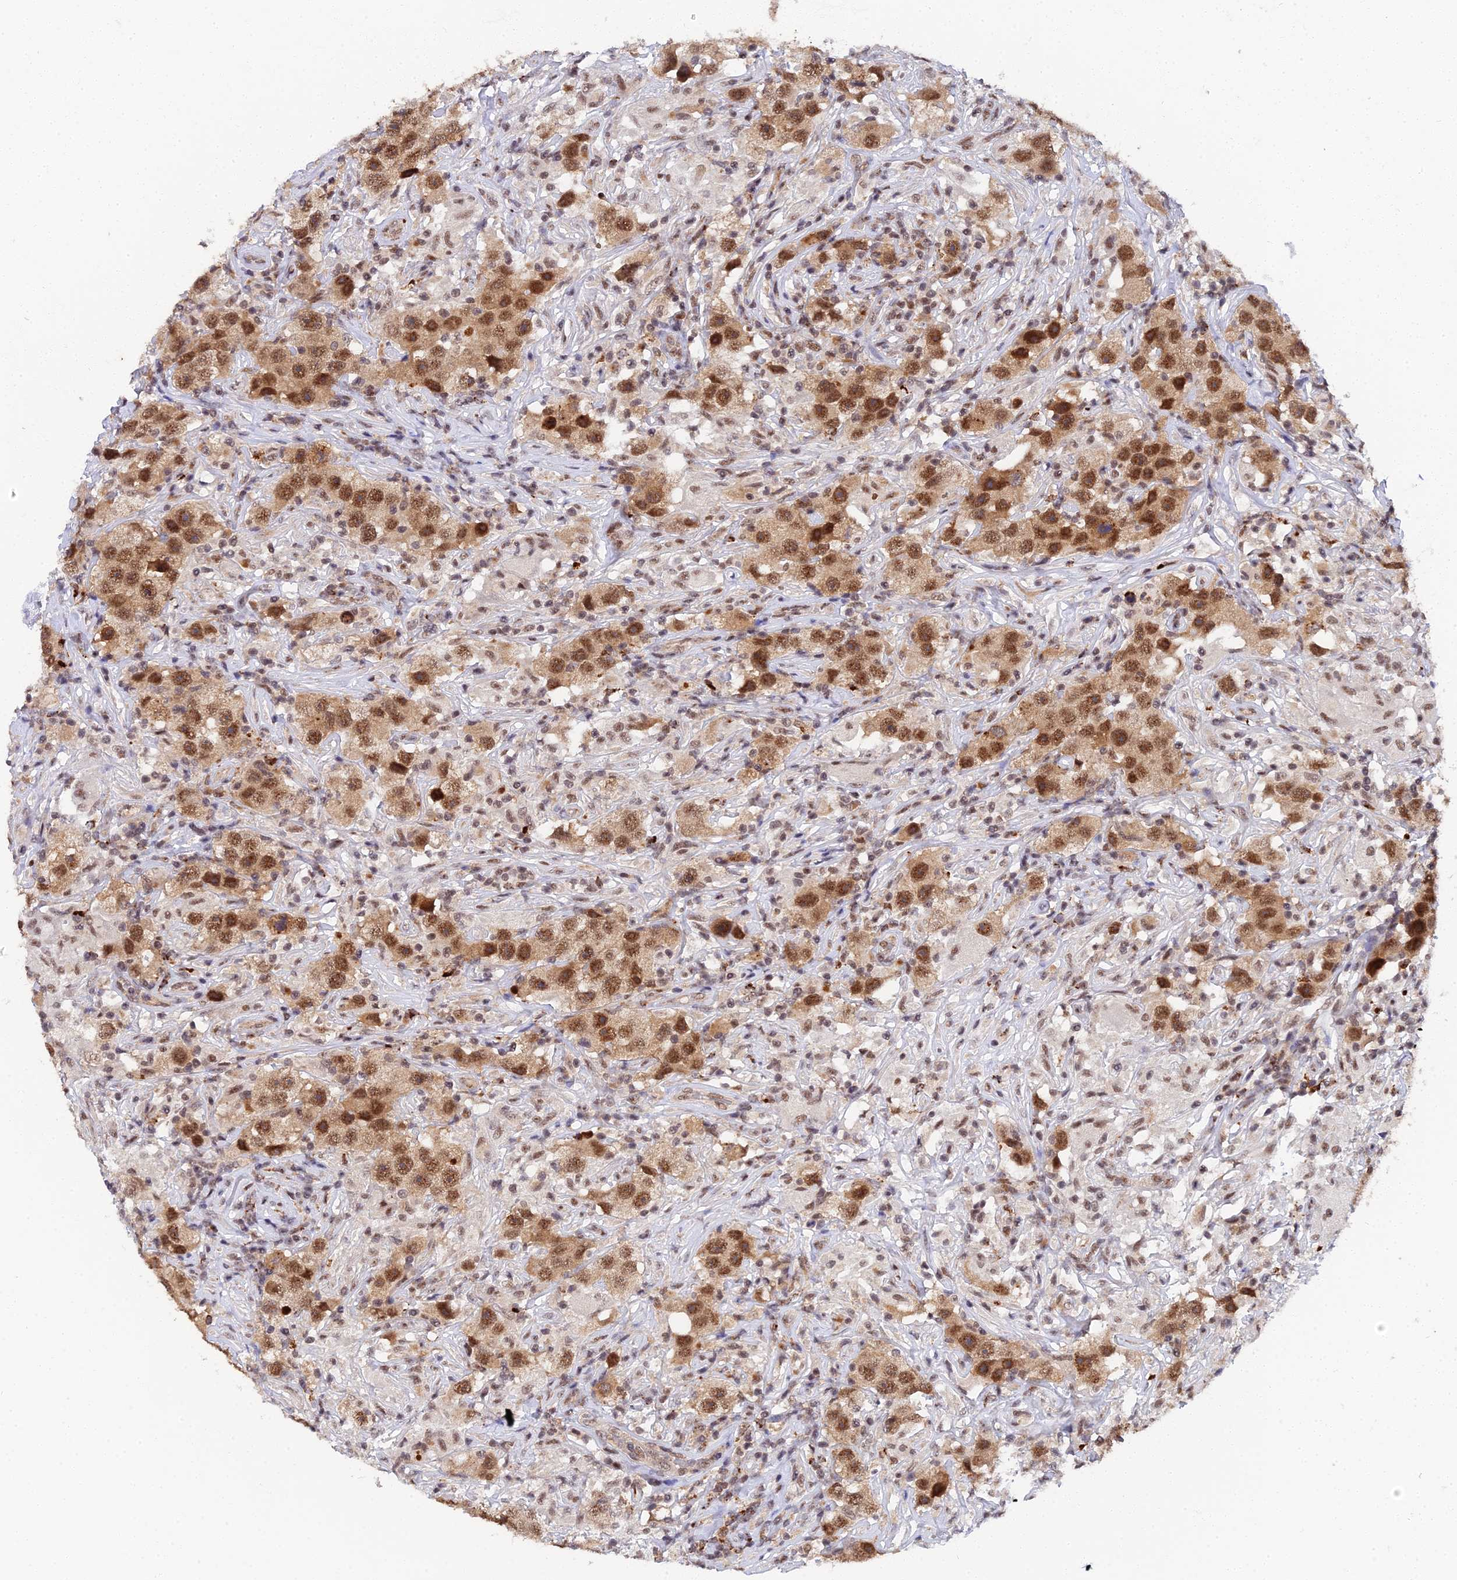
{"staining": {"intensity": "strong", "quantity": ">75%", "location": "nuclear"}, "tissue": "testis cancer", "cell_type": "Tumor cells", "image_type": "cancer", "snomed": [{"axis": "morphology", "description": "Seminoma, NOS"}, {"axis": "topography", "description": "Testis"}], "caption": "About >75% of tumor cells in human testis cancer demonstrate strong nuclear protein expression as visualized by brown immunohistochemical staining.", "gene": "MAGOHB", "patient": {"sex": "male", "age": 49}}